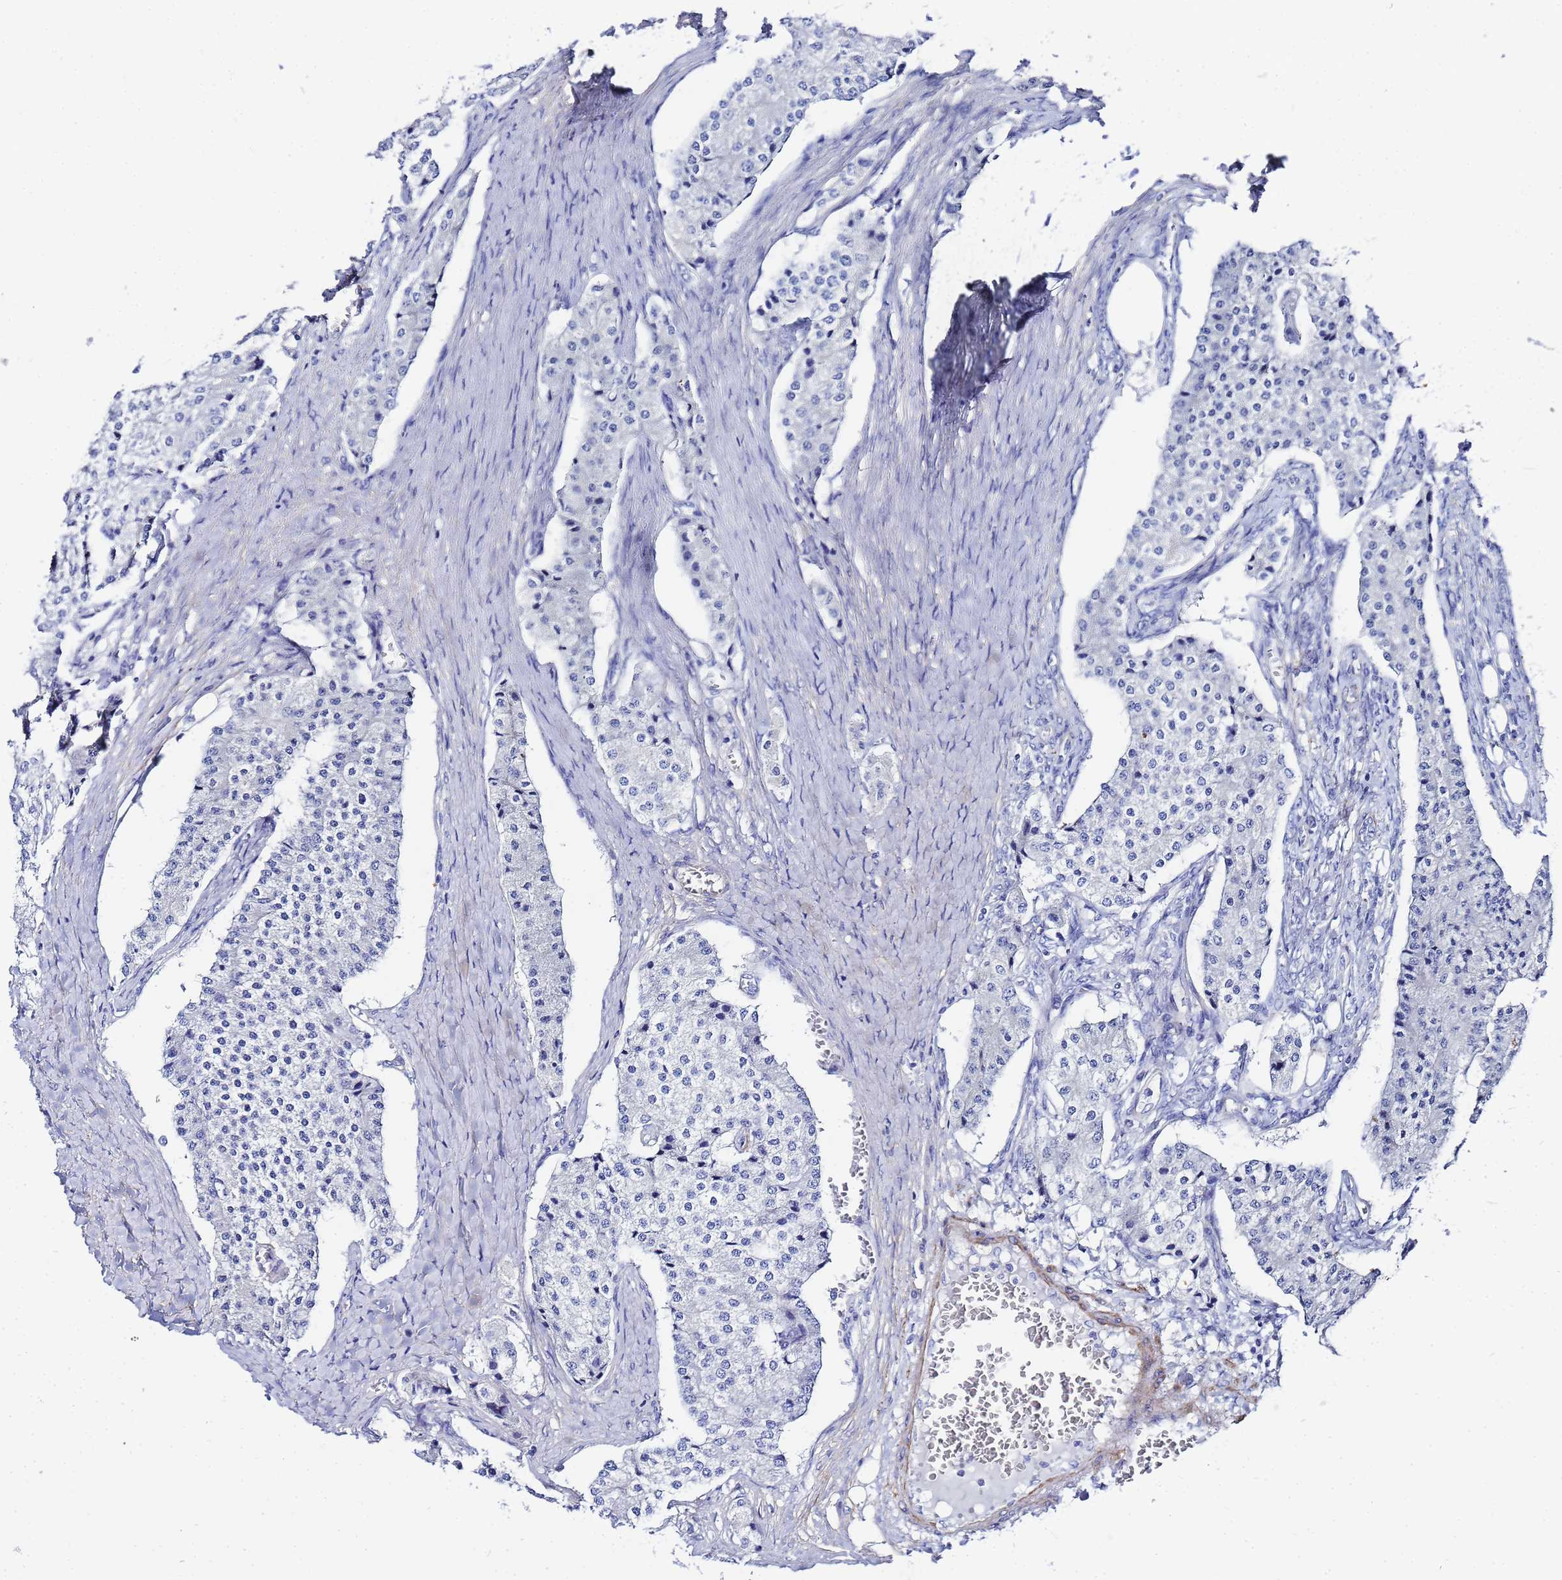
{"staining": {"intensity": "negative", "quantity": "none", "location": "none"}, "tissue": "carcinoid", "cell_type": "Tumor cells", "image_type": "cancer", "snomed": [{"axis": "morphology", "description": "Carcinoid, malignant, NOS"}, {"axis": "topography", "description": "Colon"}], "caption": "High power microscopy micrograph of an immunohistochemistry photomicrograph of carcinoid (malignant), revealing no significant positivity in tumor cells. (Brightfield microscopy of DAB (3,3'-diaminobenzidine) immunohistochemistry at high magnification).", "gene": "RAB39B", "patient": {"sex": "female", "age": 52}}